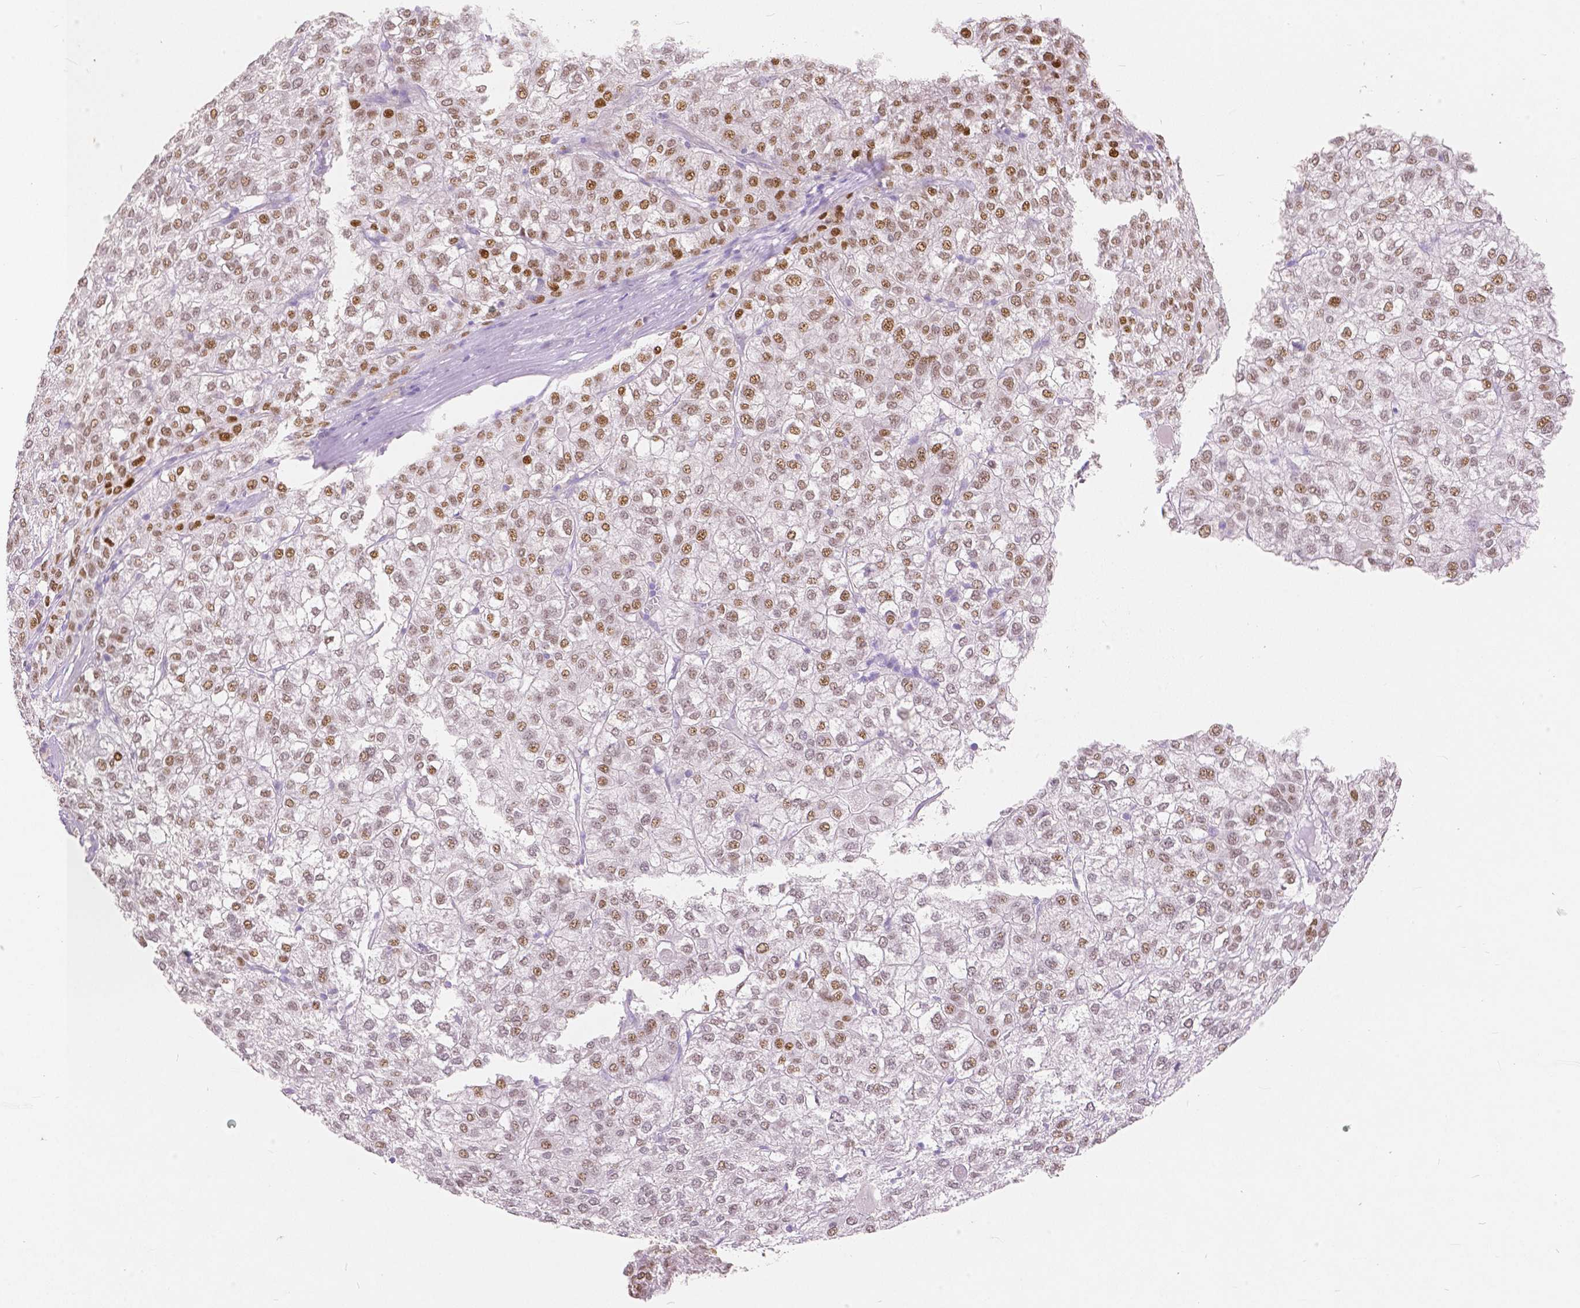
{"staining": {"intensity": "moderate", "quantity": "25%-75%", "location": "nuclear"}, "tissue": "liver cancer", "cell_type": "Tumor cells", "image_type": "cancer", "snomed": [{"axis": "morphology", "description": "Carcinoma, Hepatocellular, NOS"}, {"axis": "topography", "description": "Liver"}], "caption": "About 25%-75% of tumor cells in hepatocellular carcinoma (liver) display moderate nuclear protein positivity as visualized by brown immunohistochemical staining.", "gene": "HNF1B", "patient": {"sex": "female", "age": 43}}